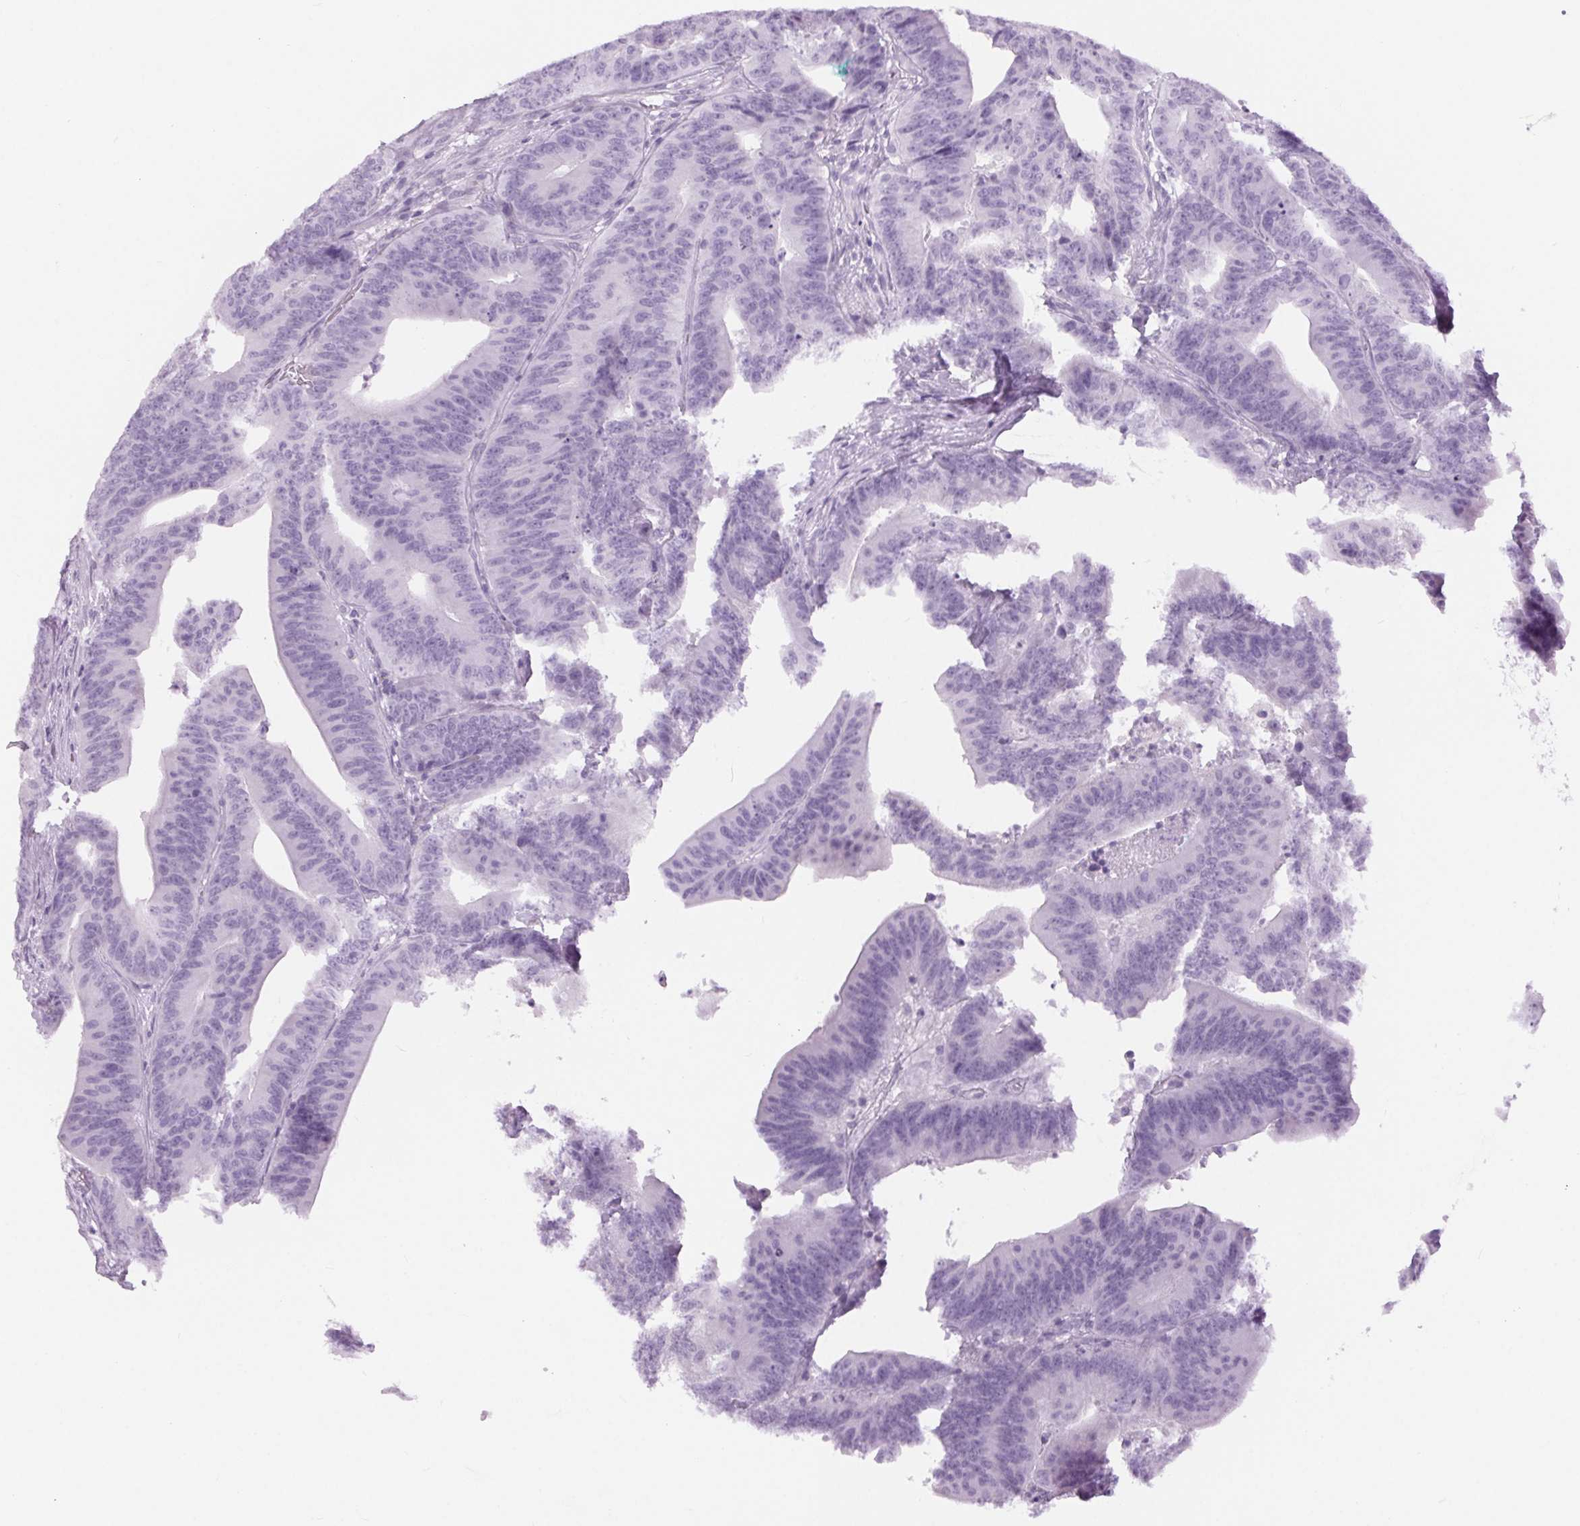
{"staining": {"intensity": "negative", "quantity": "none", "location": "none"}, "tissue": "colorectal cancer", "cell_type": "Tumor cells", "image_type": "cancer", "snomed": [{"axis": "morphology", "description": "Adenocarcinoma, NOS"}, {"axis": "topography", "description": "Colon"}], "caption": "Tumor cells are negative for brown protein staining in adenocarcinoma (colorectal).", "gene": "BEND2", "patient": {"sex": "female", "age": 78}}